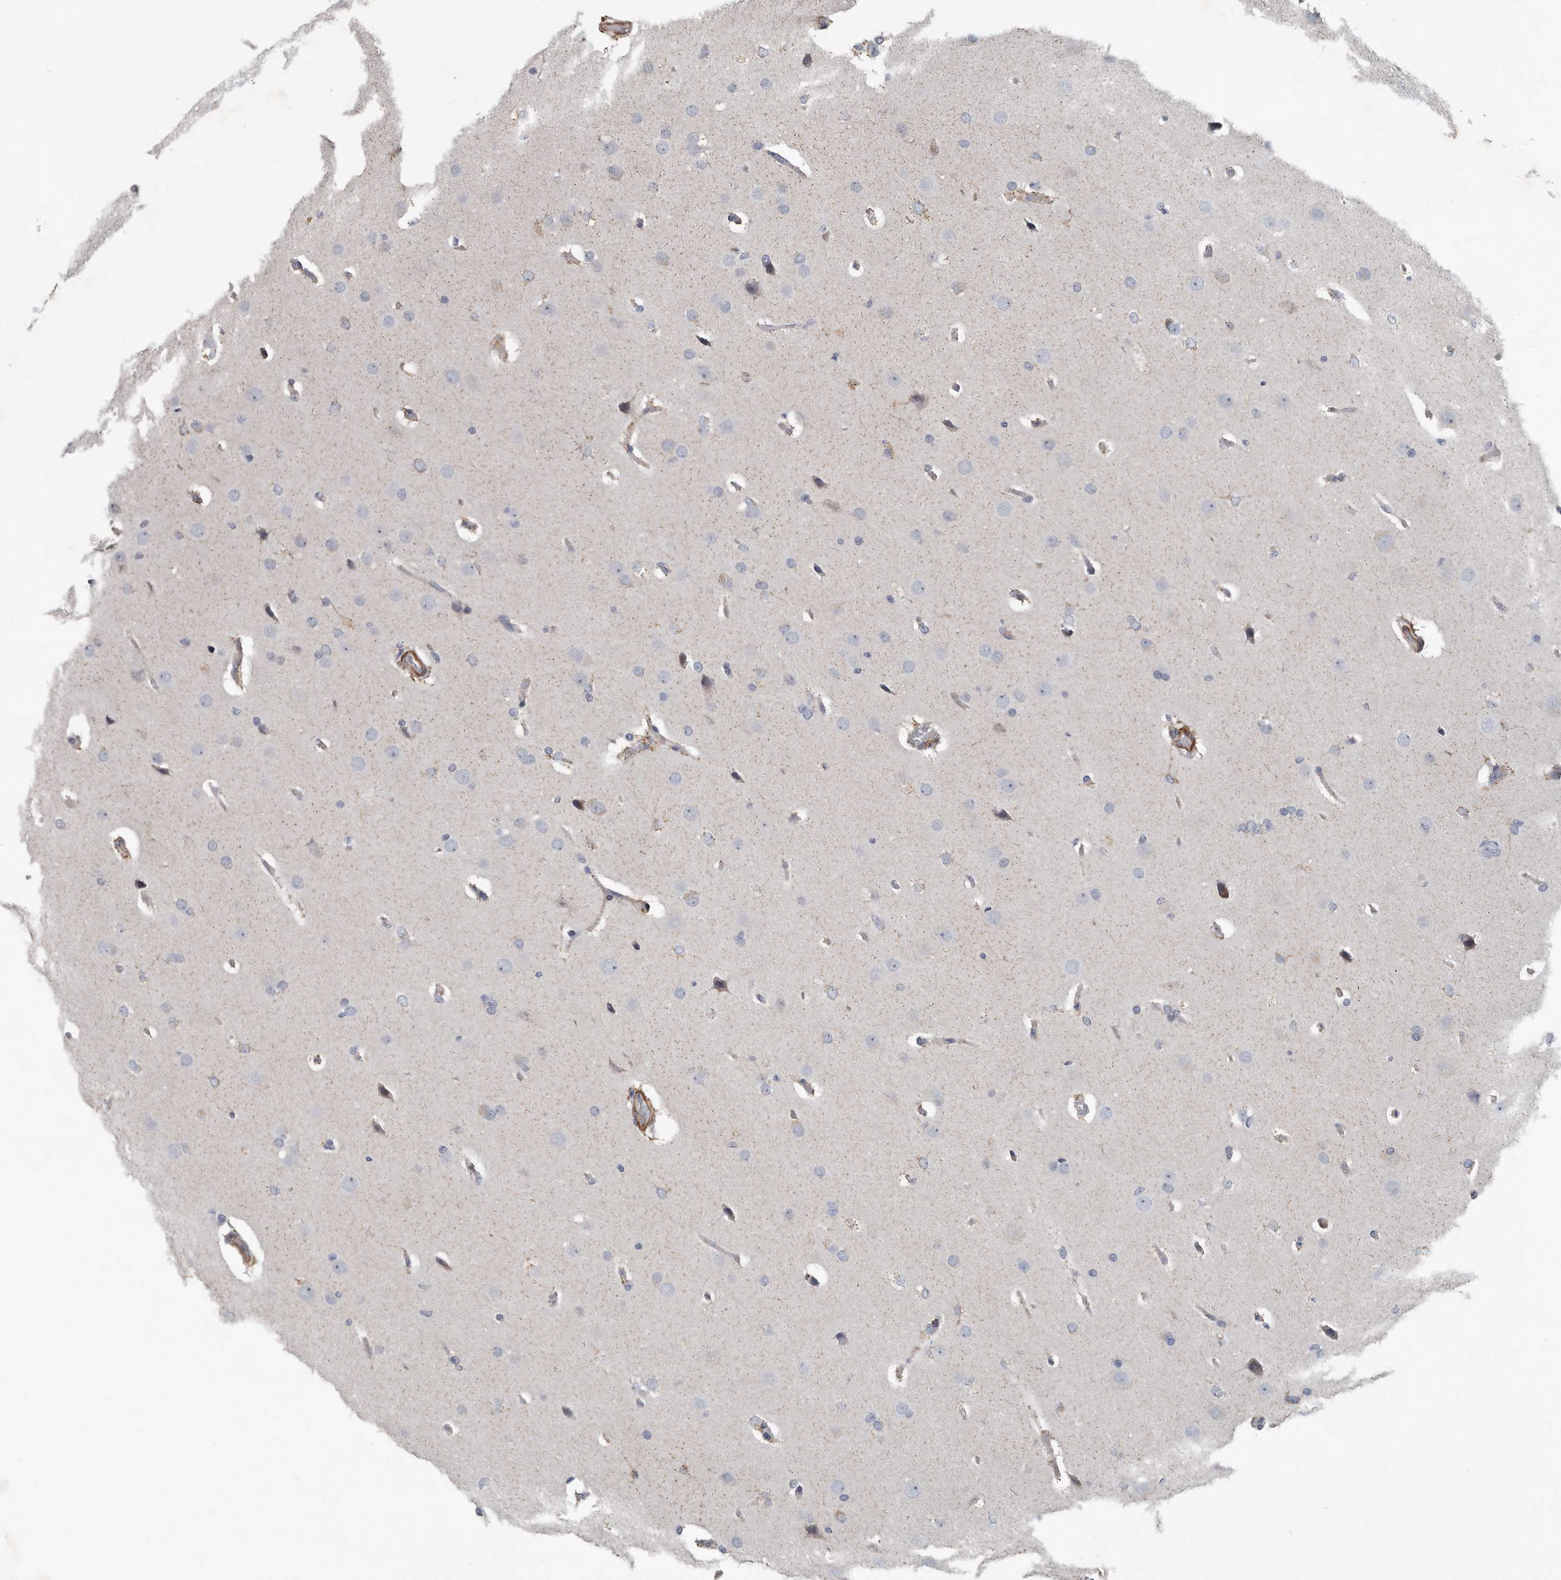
{"staining": {"intensity": "negative", "quantity": "none", "location": "none"}, "tissue": "glioma", "cell_type": "Tumor cells", "image_type": "cancer", "snomed": [{"axis": "morphology", "description": "Glioma, malignant, Low grade"}, {"axis": "topography", "description": "Brain"}], "caption": "DAB immunohistochemical staining of human malignant low-grade glioma exhibits no significant staining in tumor cells.", "gene": "DPY19L4", "patient": {"sex": "female", "age": 37}}